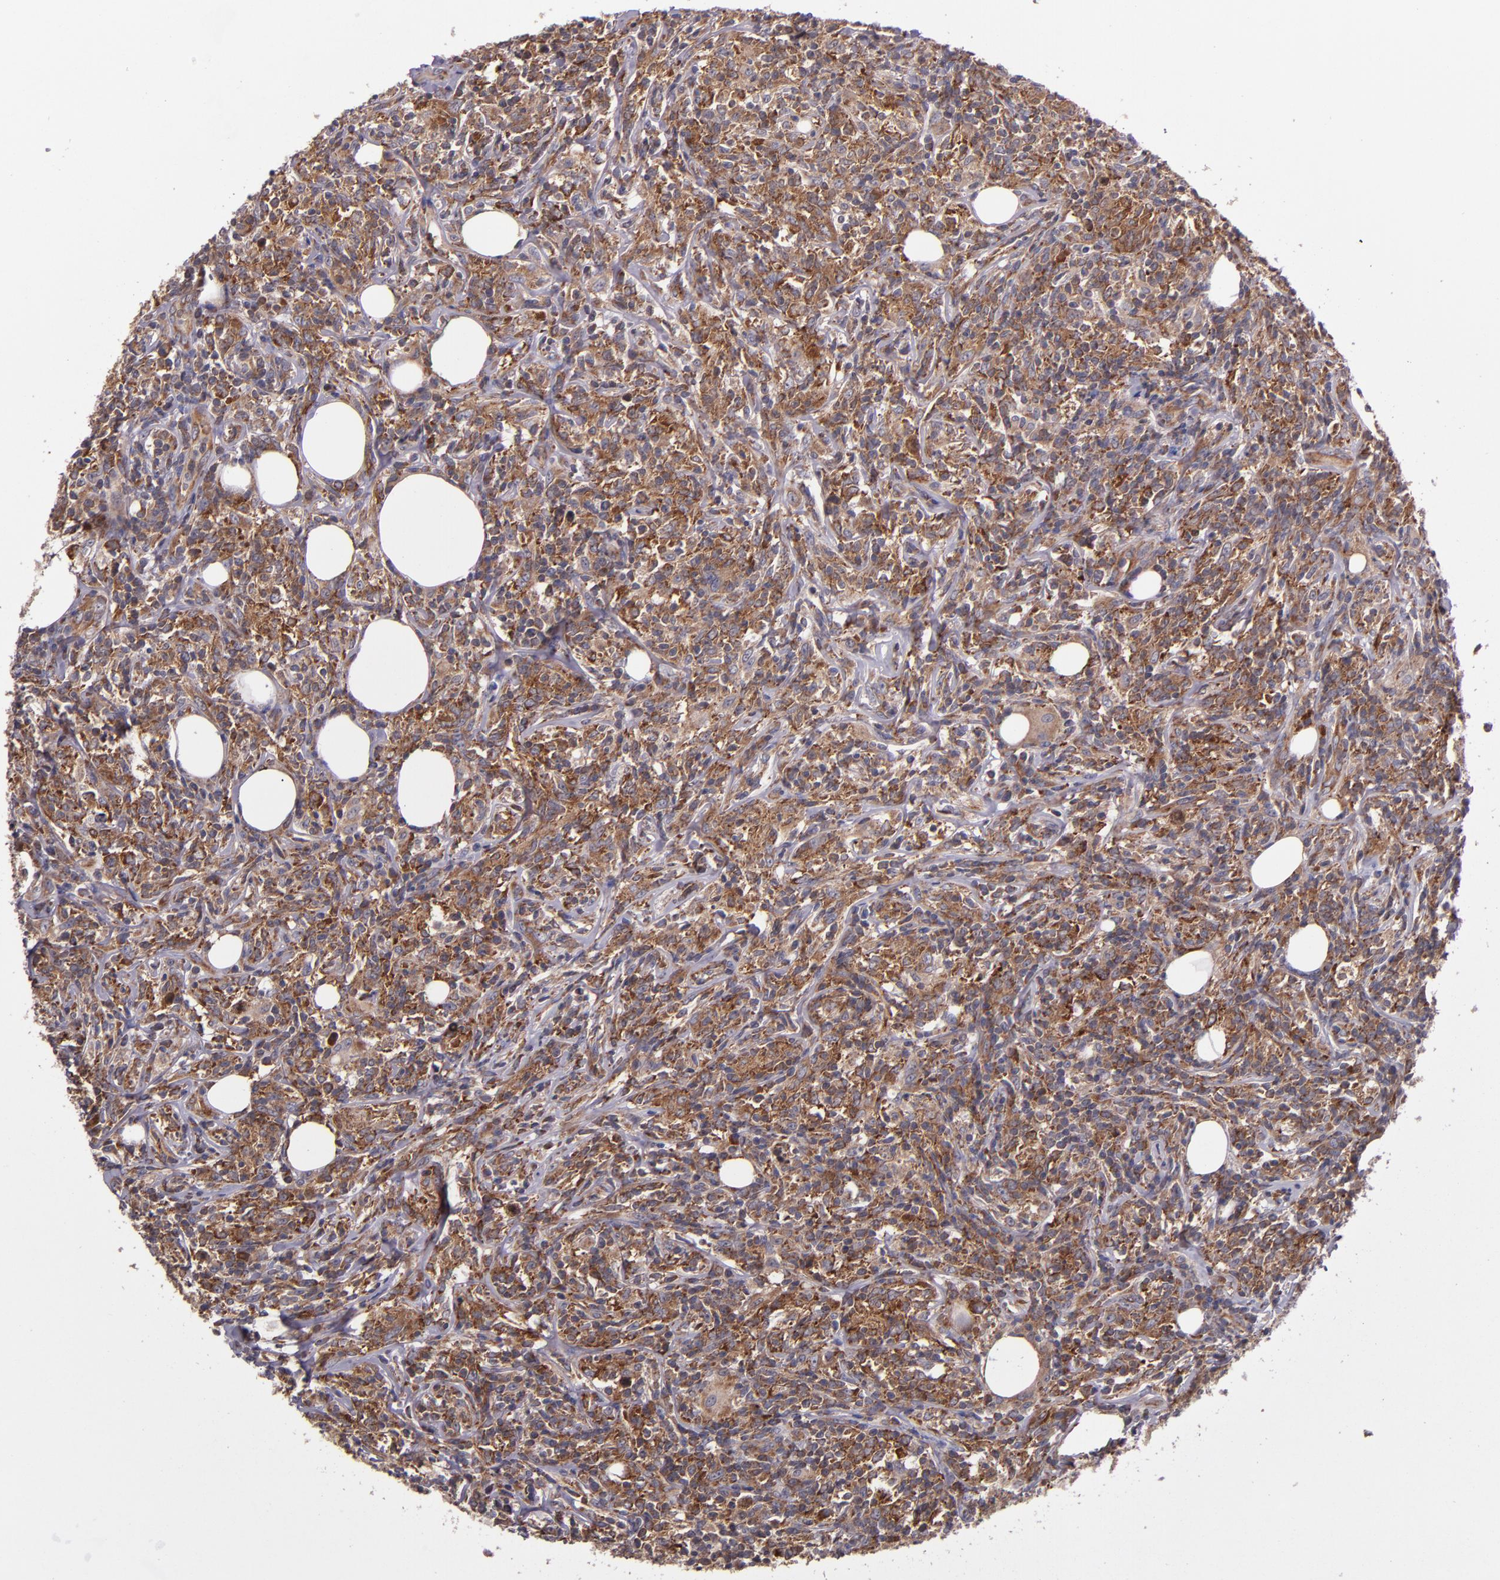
{"staining": {"intensity": "moderate", "quantity": ">75%", "location": "cytoplasmic/membranous"}, "tissue": "lymphoma", "cell_type": "Tumor cells", "image_type": "cancer", "snomed": [{"axis": "morphology", "description": "Malignant lymphoma, non-Hodgkin's type, High grade"}, {"axis": "topography", "description": "Lymph node"}], "caption": "Tumor cells reveal moderate cytoplasmic/membranous positivity in approximately >75% of cells in lymphoma.", "gene": "EIF4ENIF1", "patient": {"sex": "female", "age": 84}}